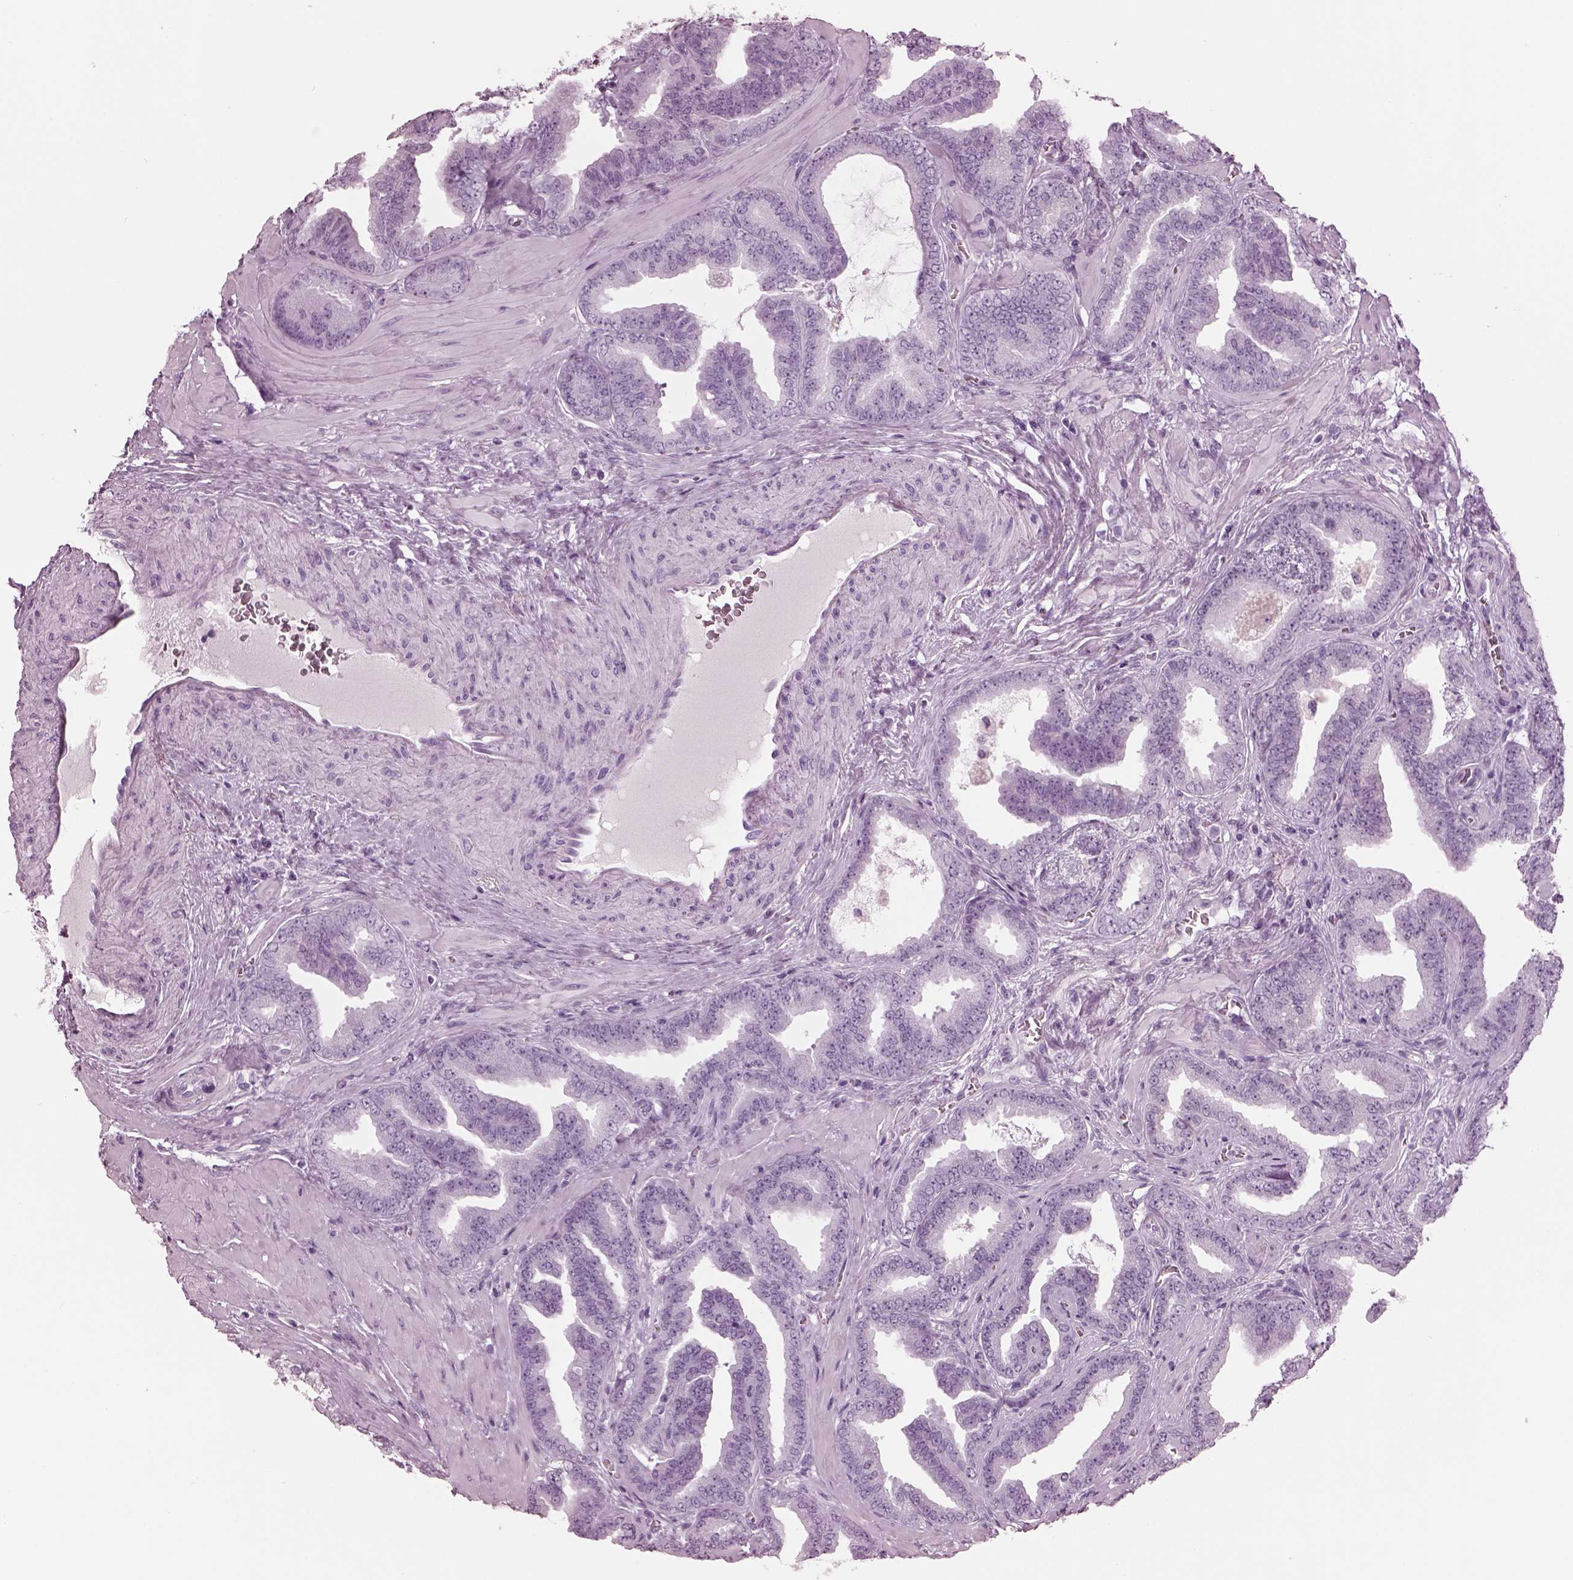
{"staining": {"intensity": "negative", "quantity": "none", "location": "none"}, "tissue": "prostate cancer", "cell_type": "Tumor cells", "image_type": "cancer", "snomed": [{"axis": "morphology", "description": "Adenocarcinoma, Low grade"}, {"axis": "topography", "description": "Prostate"}], "caption": "IHC of prostate low-grade adenocarcinoma demonstrates no staining in tumor cells.", "gene": "HYDIN", "patient": {"sex": "male", "age": 63}}